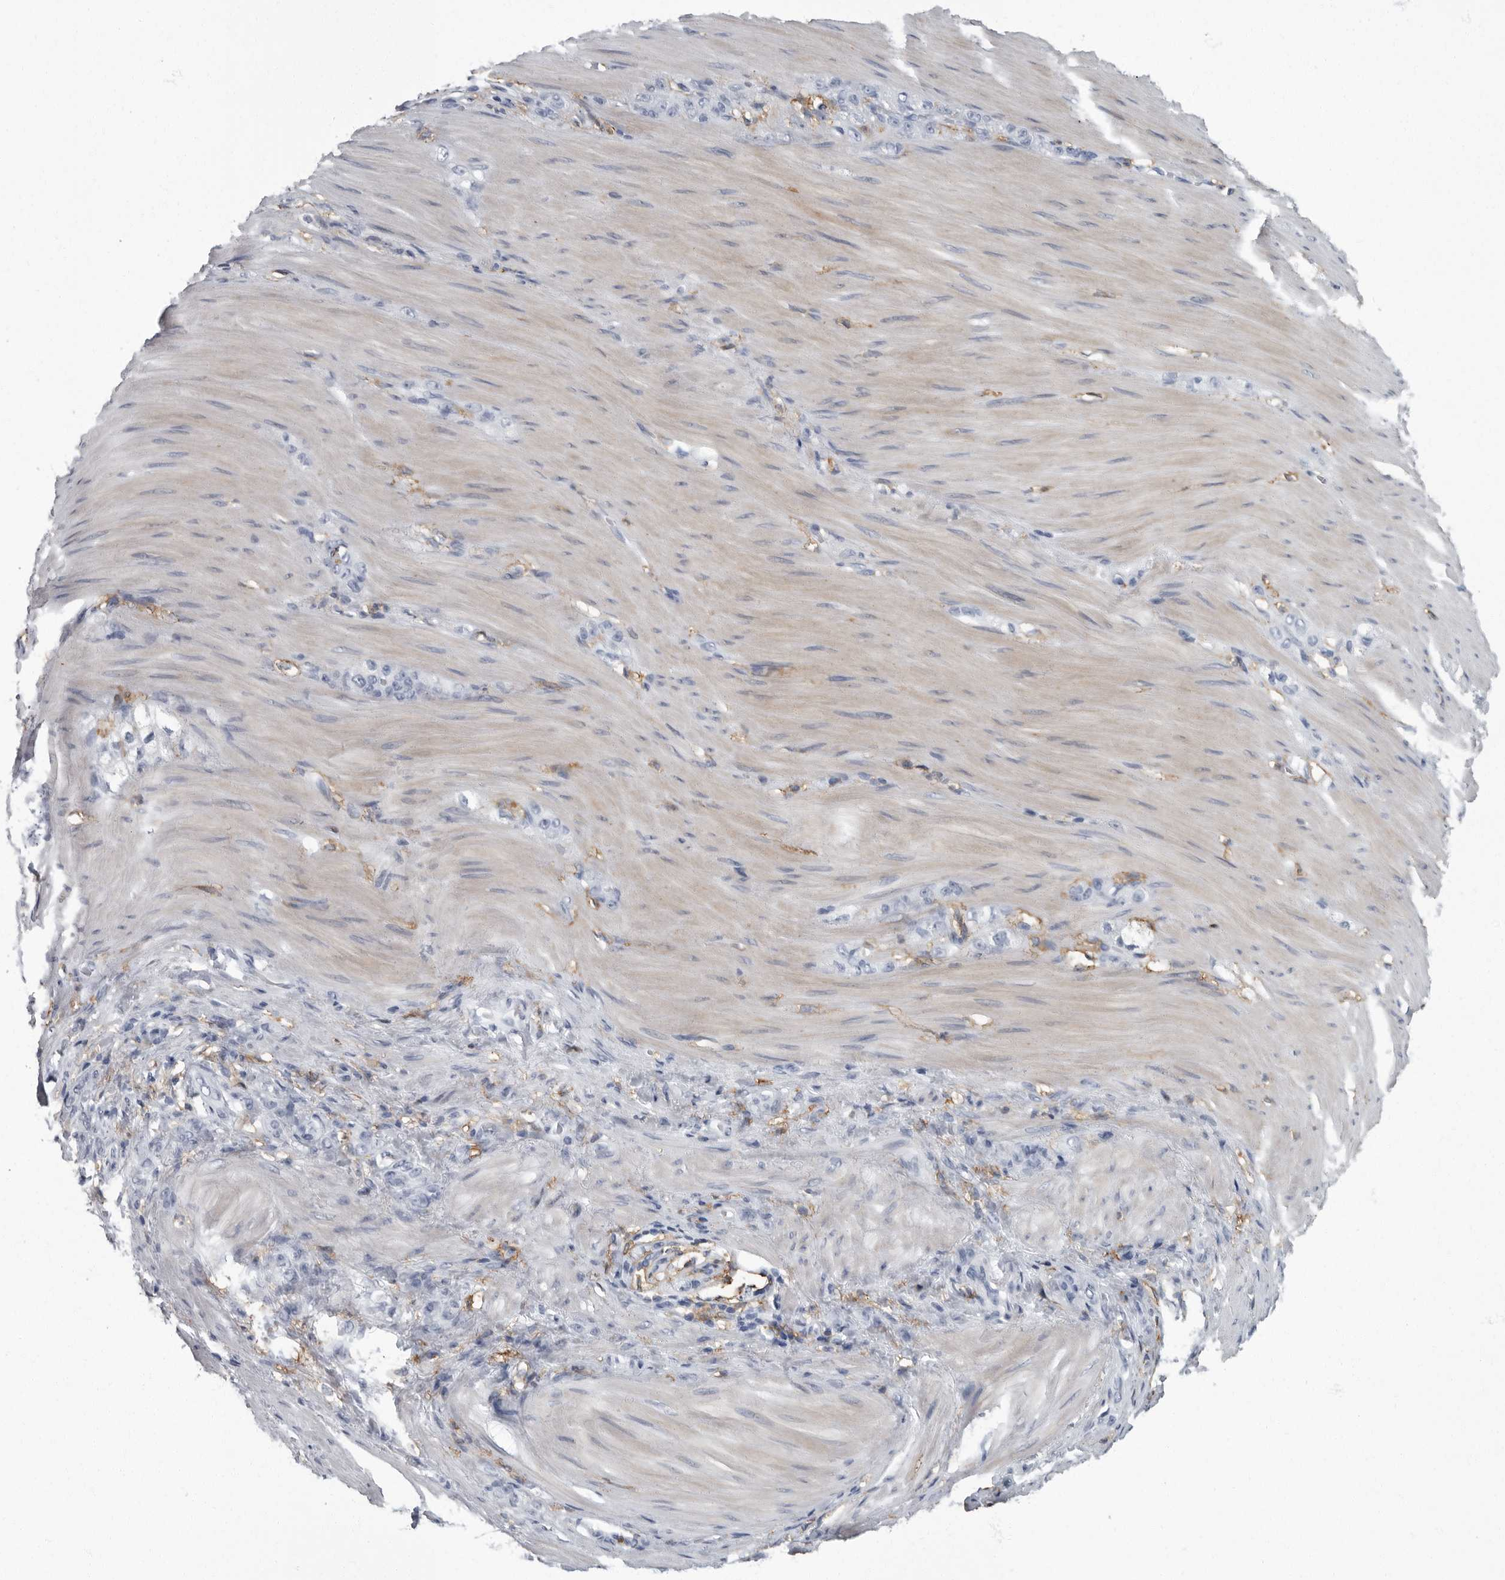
{"staining": {"intensity": "negative", "quantity": "none", "location": "none"}, "tissue": "stomach cancer", "cell_type": "Tumor cells", "image_type": "cancer", "snomed": [{"axis": "morphology", "description": "Normal tissue, NOS"}, {"axis": "morphology", "description": "Adenocarcinoma, NOS"}, {"axis": "topography", "description": "Stomach"}], "caption": "The image shows no staining of tumor cells in stomach cancer (adenocarcinoma). Brightfield microscopy of immunohistochemistry stained with DAB (brown) and hematoxylin (blue), captured at high magnification.", "gene": "FCER1G", "patient": {"sex": "male", "age": 82}}